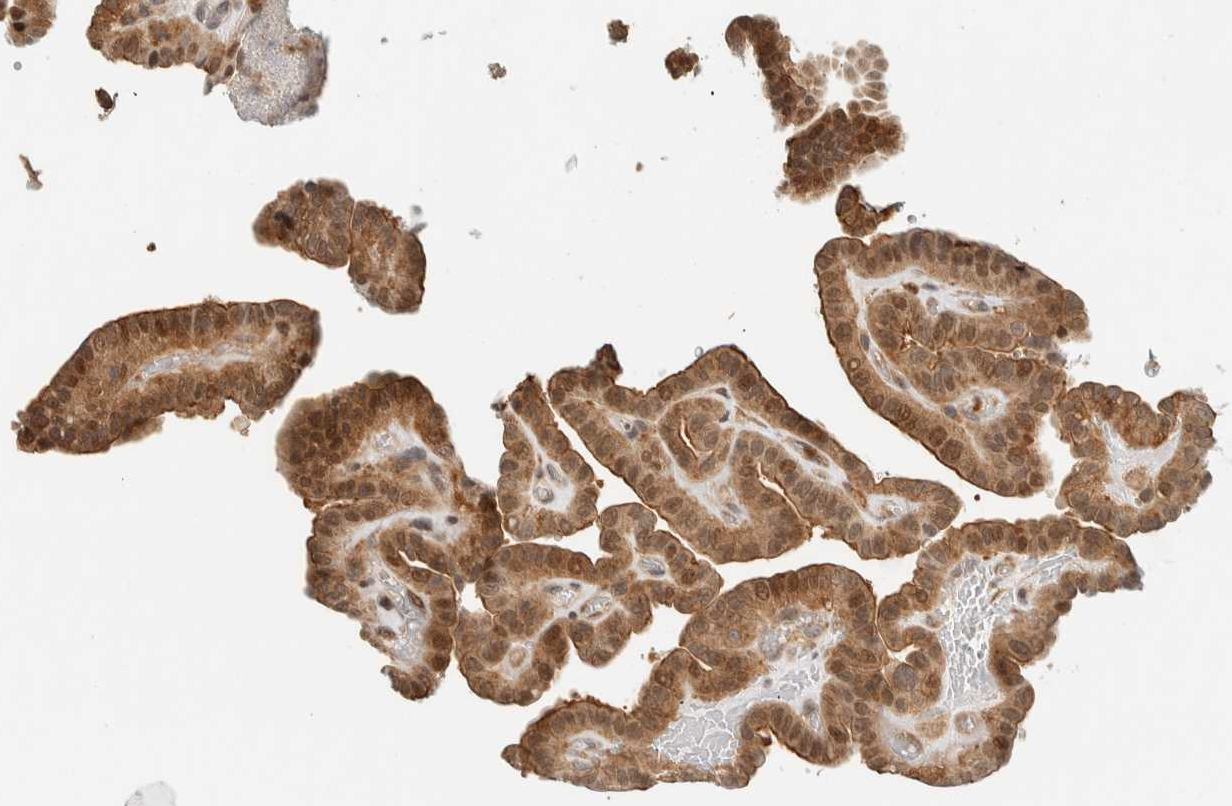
{"staining": {"intensity": "moderate", "quantity": ">75%", "location": "cytoplasmic/membranous,nuclear"}, "tissue": "thyroid cancer", "cell_type": "Tumor cells", "image_type": "cancer", "snomed": [{"axis": "morphology", "description": "Papillary adenocarcinoma, NOS"}, {"axis": "topography", "description": "Thyroid gland"}], "caption": "IHC micrograph of human thyroid papillary adenocarcinoma stained for a protein (brown), which reveals medium levels of moderate cytoplasmic/membranous and nuclear positivity in about >75% of tumor cells.", "gene": "ARFGEF1", "patient": {"sex": "male", "age": 77}}